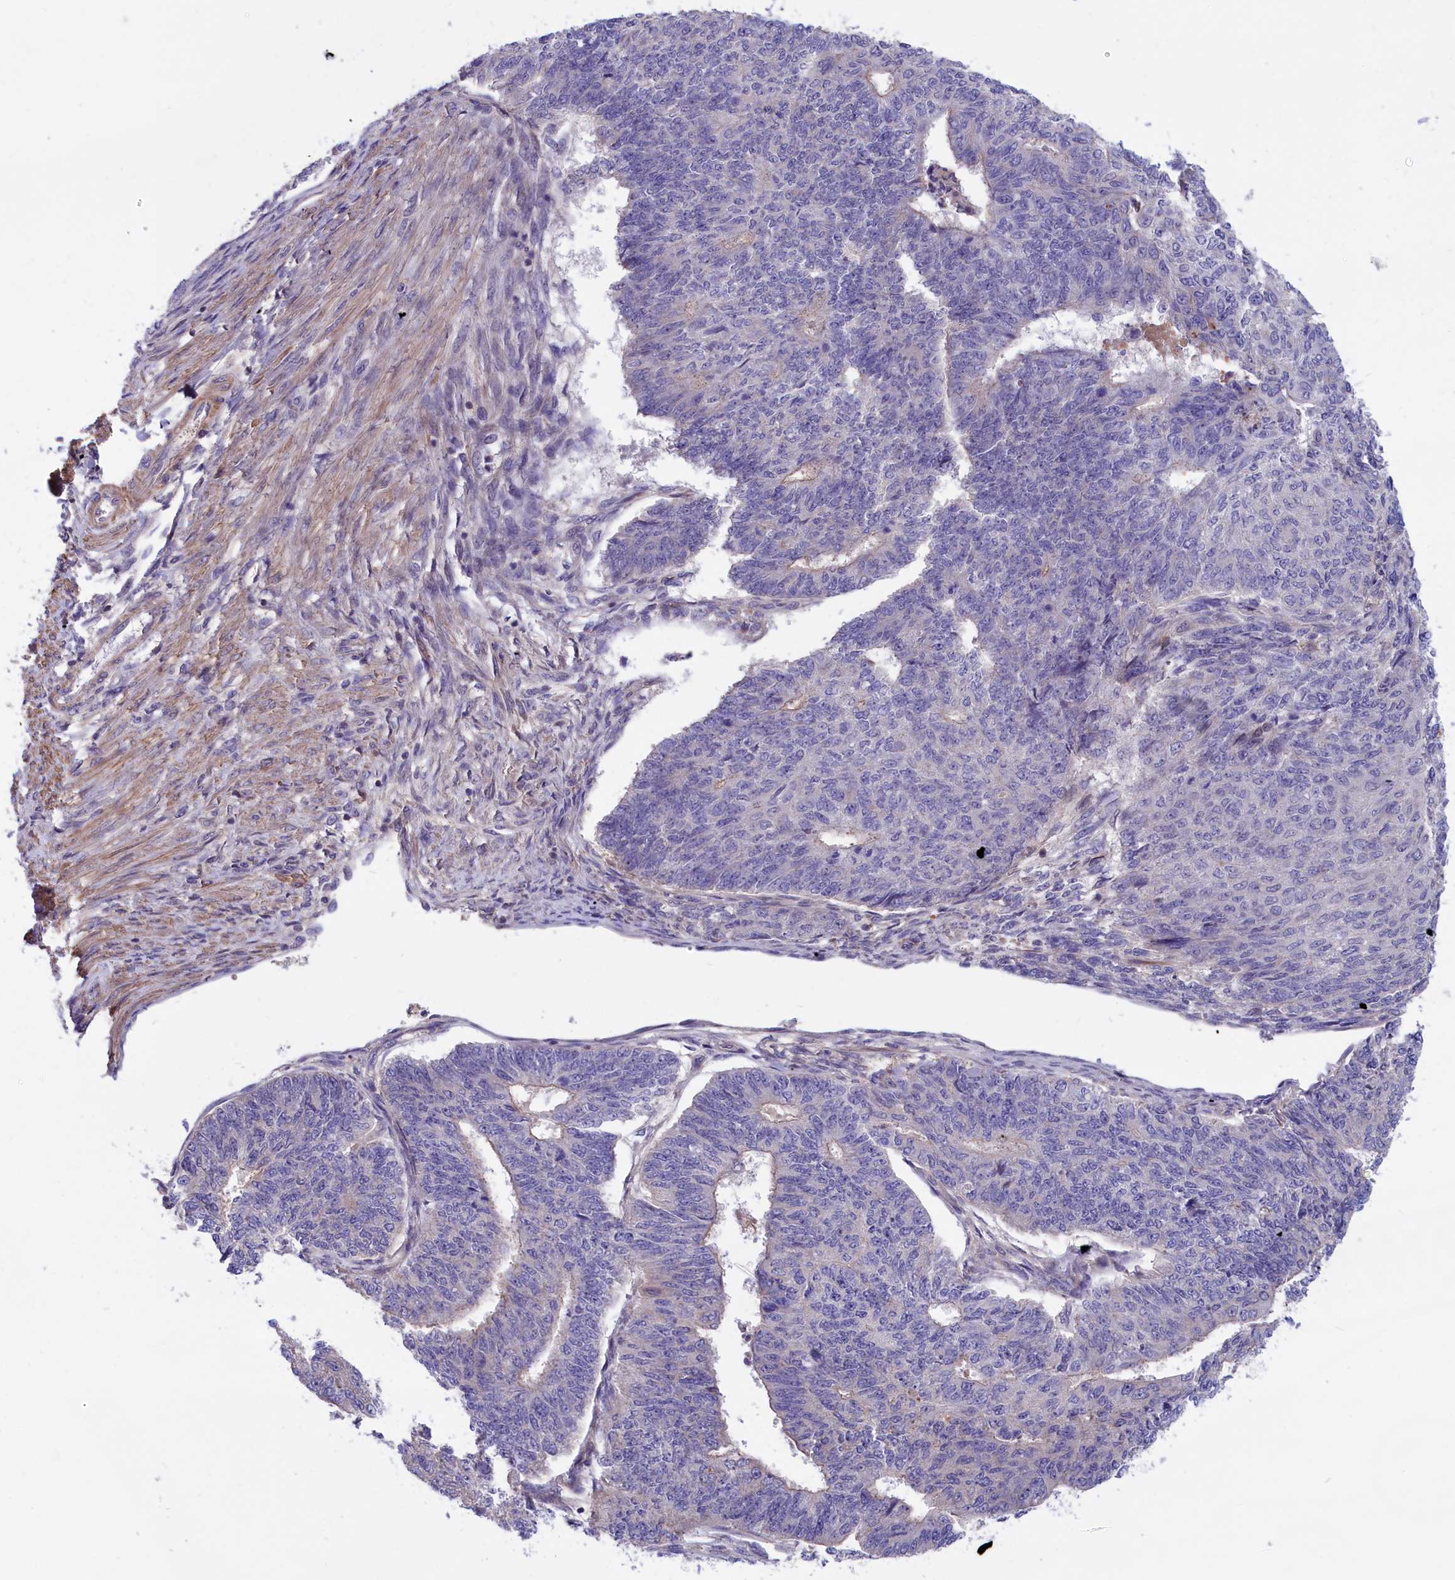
{"staining": {"intensity": "negative", "quantity": "none", "location": "none"}, "tissue": "endometrial cancer", "cell_type": "Tumor cells", "image_type": "cancer", "snomed": [{"axis": "morphology", "description": "Adenocarcinoma, NOS"}, {"axis": "topography", "description": "Endometrium"}], "caption": "Immunohistochemistry image of neoplastic tissue: adenocarcinoma (endometrial) stained with DAB (3,3'-diaminobenzidine) reveals no significant protein expression in tumor cells. (DAB immunohistochemistry visualized using brightfield microscopy, high magnification).", "gene": "AMDHD2", "patient": {"sex": "female", "age": 32}}